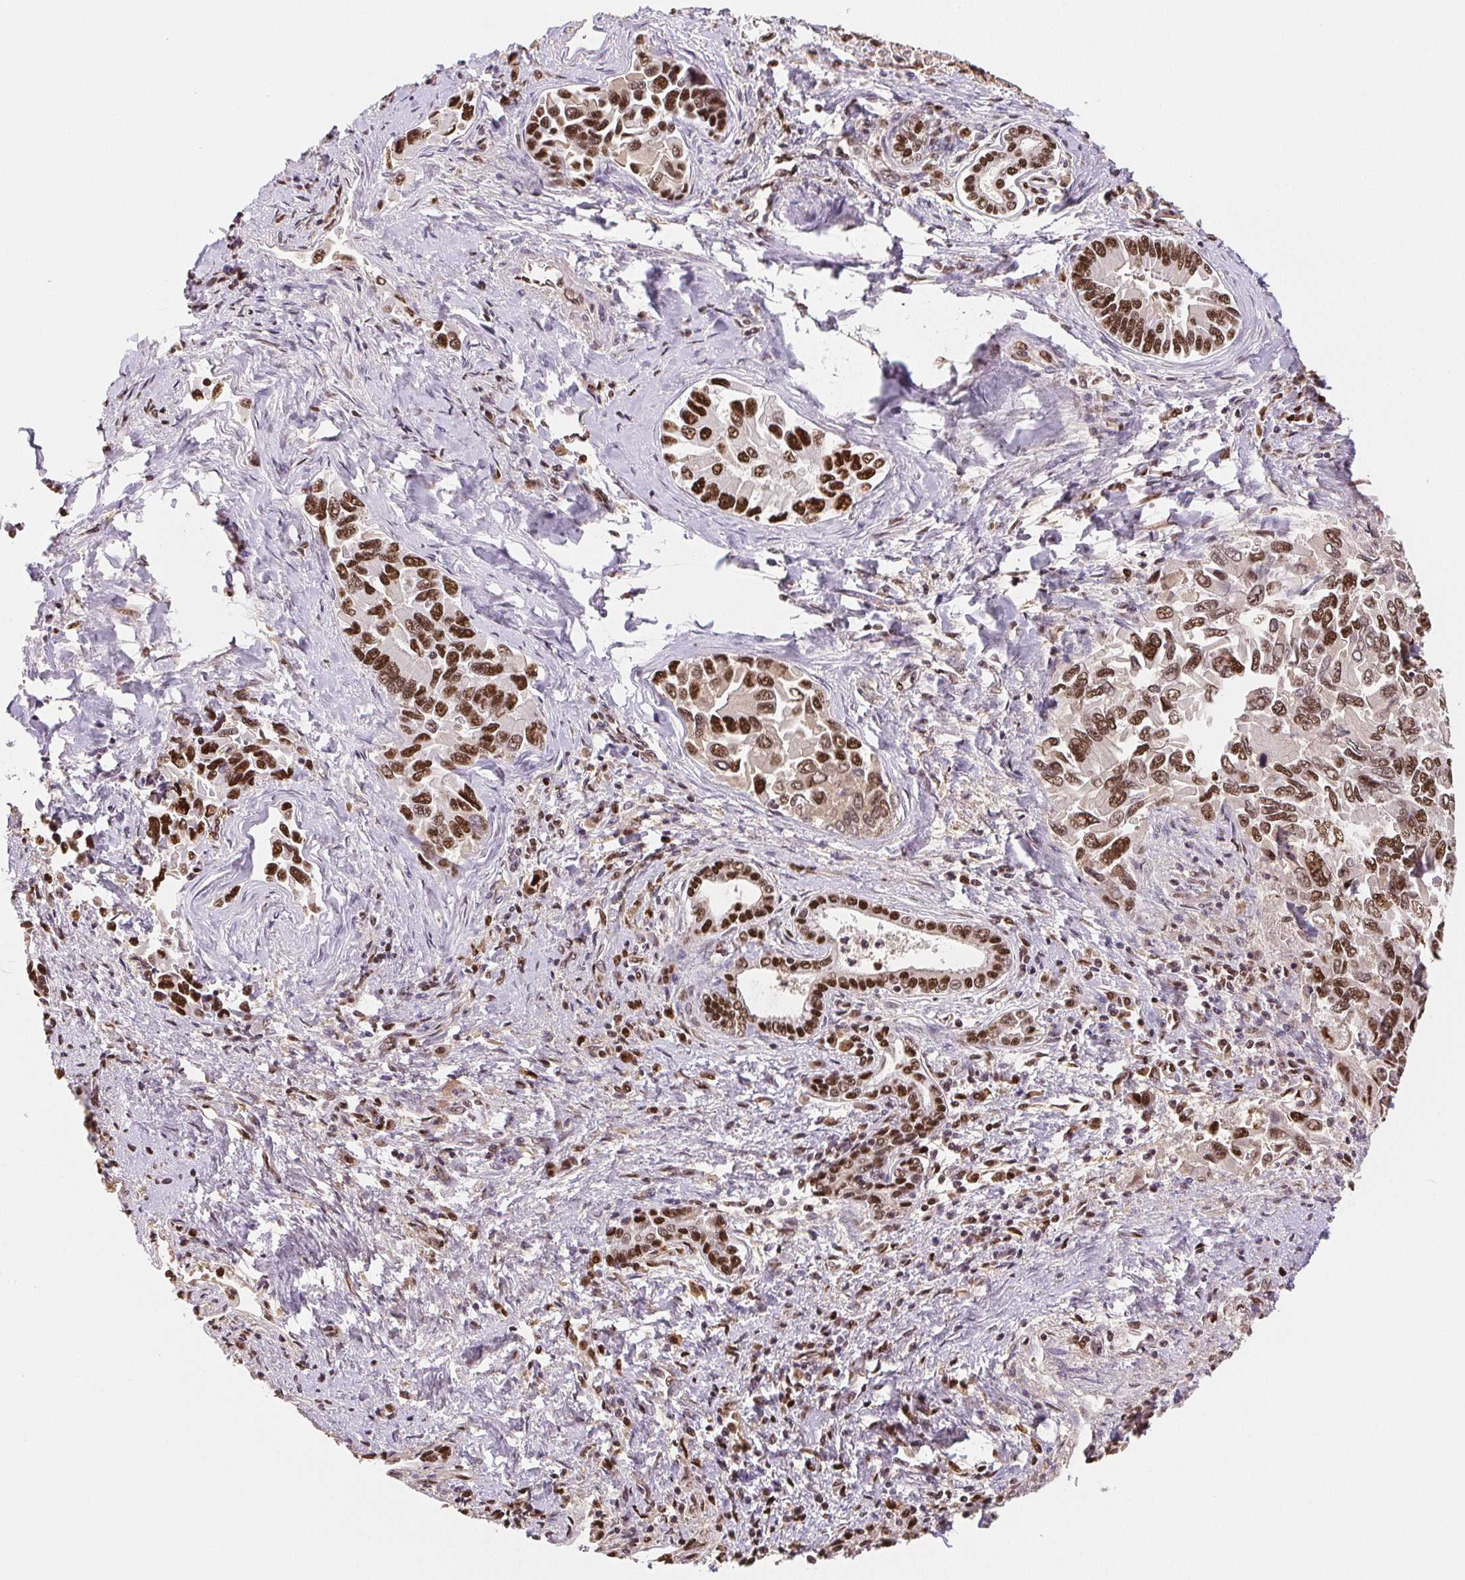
{"staining": {"intensity": "strong", "quantity": ">75%", "location": "nuclear"}, "tissue": "liver cancer", "cell_type": "Tumor cells", "image_type": "cancer", "snomed": [{"axis": "morphology", "description": "Cholangiocarcinoma"}, {"axis": "topography", "description": "Liver"}], "caption": "Protein analysis of liver cancer tissue exhibits strong nuclear staining in about >75% of tumor cells. The staining was performed using DAB (3,3'-diaminobenzidine), with brown indicating positive protein expression. Nuclei are stained blue with hematoxylin.", "gene": "SET", "patient": {"sex": "male", "age": 66}}